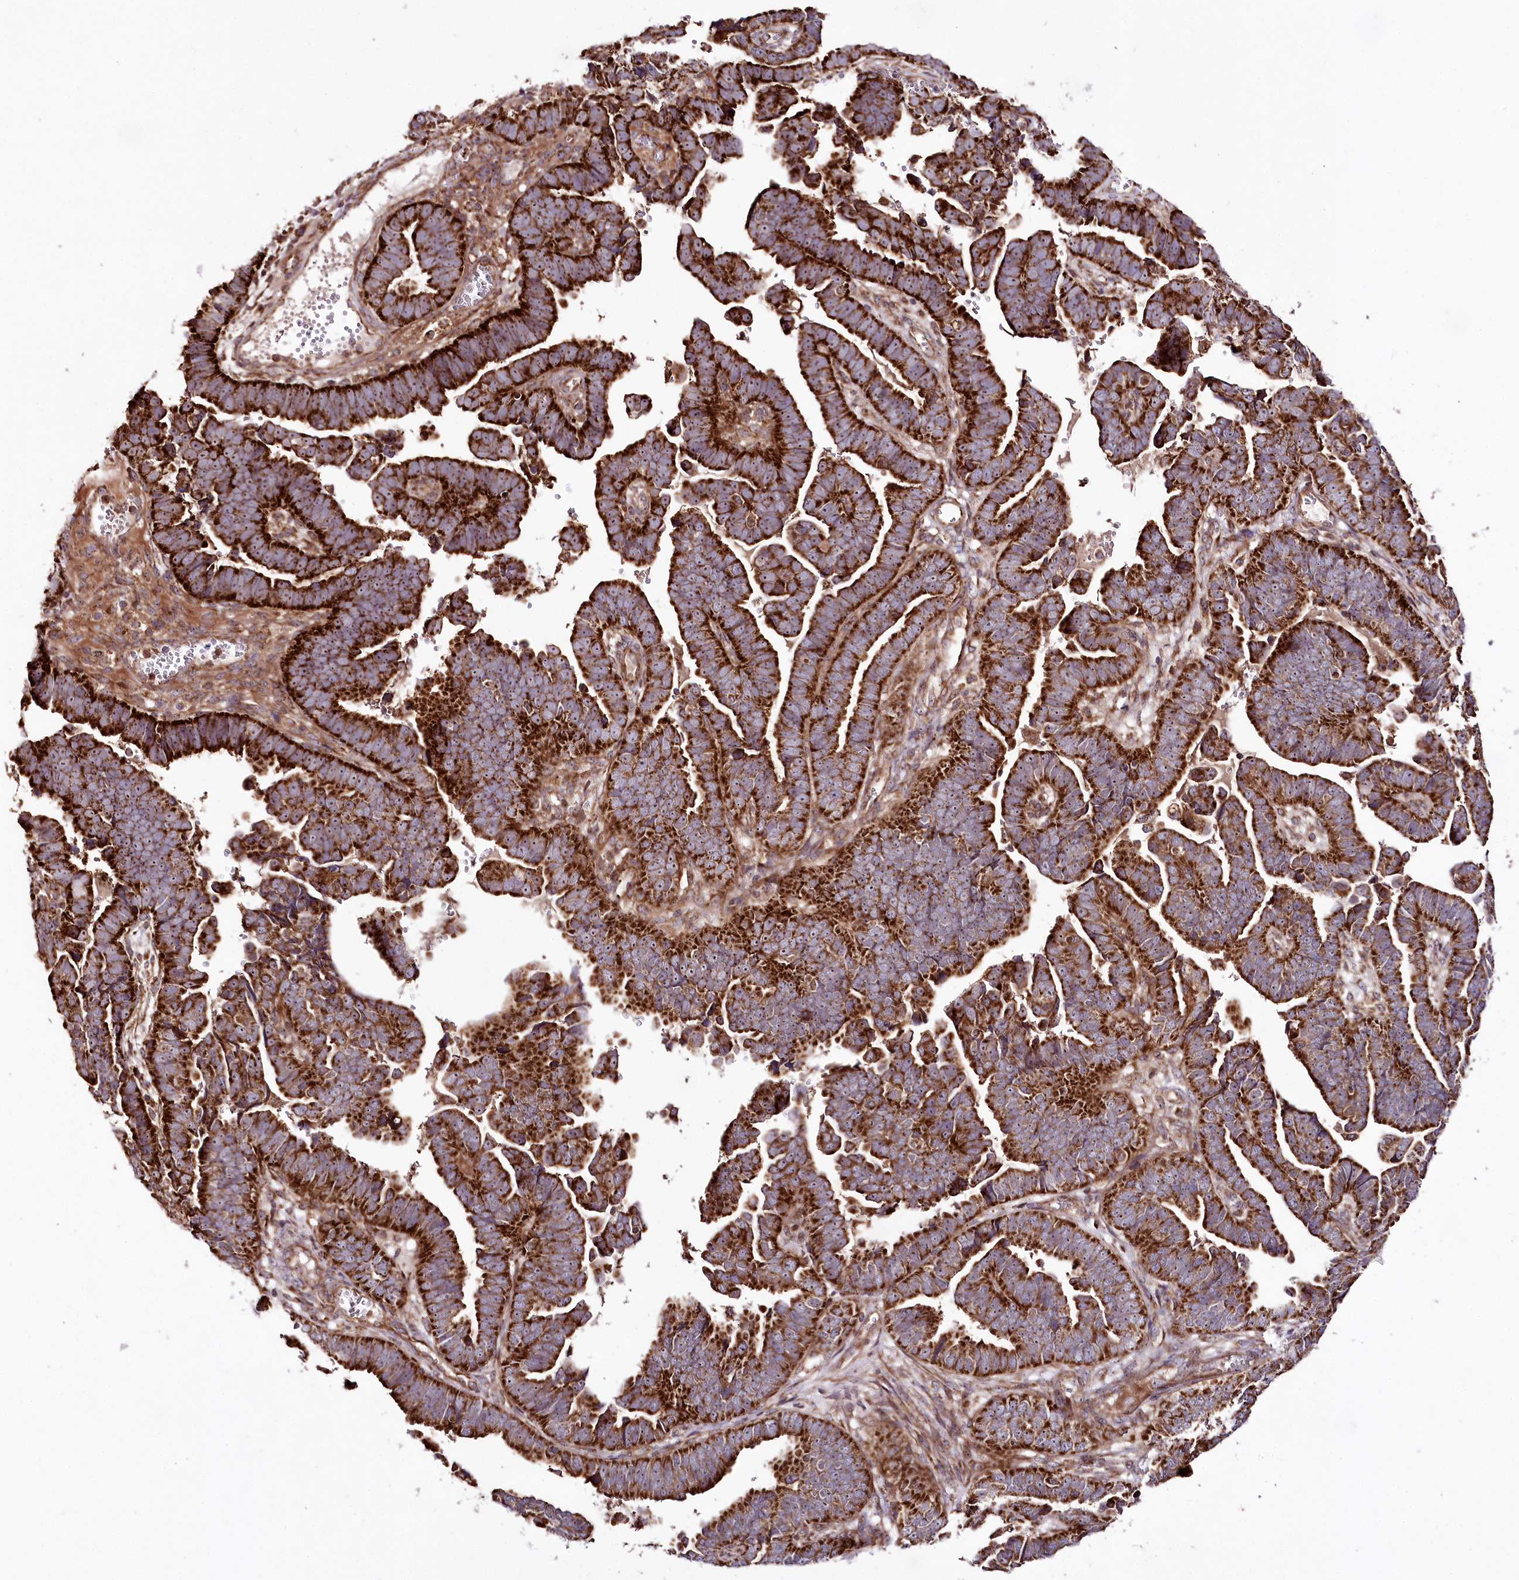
{"staining": {"intensity": "strong", "quantity": ">75%", "location": "cytoplasmic/membranous"}, "tissue": "endometrial cancer", "cell_type": "Tumor cells", "image_type": "cancer", "snomed": [{"axis": "morphology", "description": "Adenocarcinoma, NOS"}, {"axis": "topography", "description": "Endometrium"}], "caption": "Protein staining of endometrial adenocarcinoma tissue demonstrates strong cytoplasmic/membranous staining in about >75% of tumor cells. The staining is performed using DAB (3,3'-diaminobenzidine) brown chromogen to label protein expression. The nuclei are counter-stained blue using hematoxylin.", "gene": "RAB7A", "patient": {"sex": "female", "age": 75}}